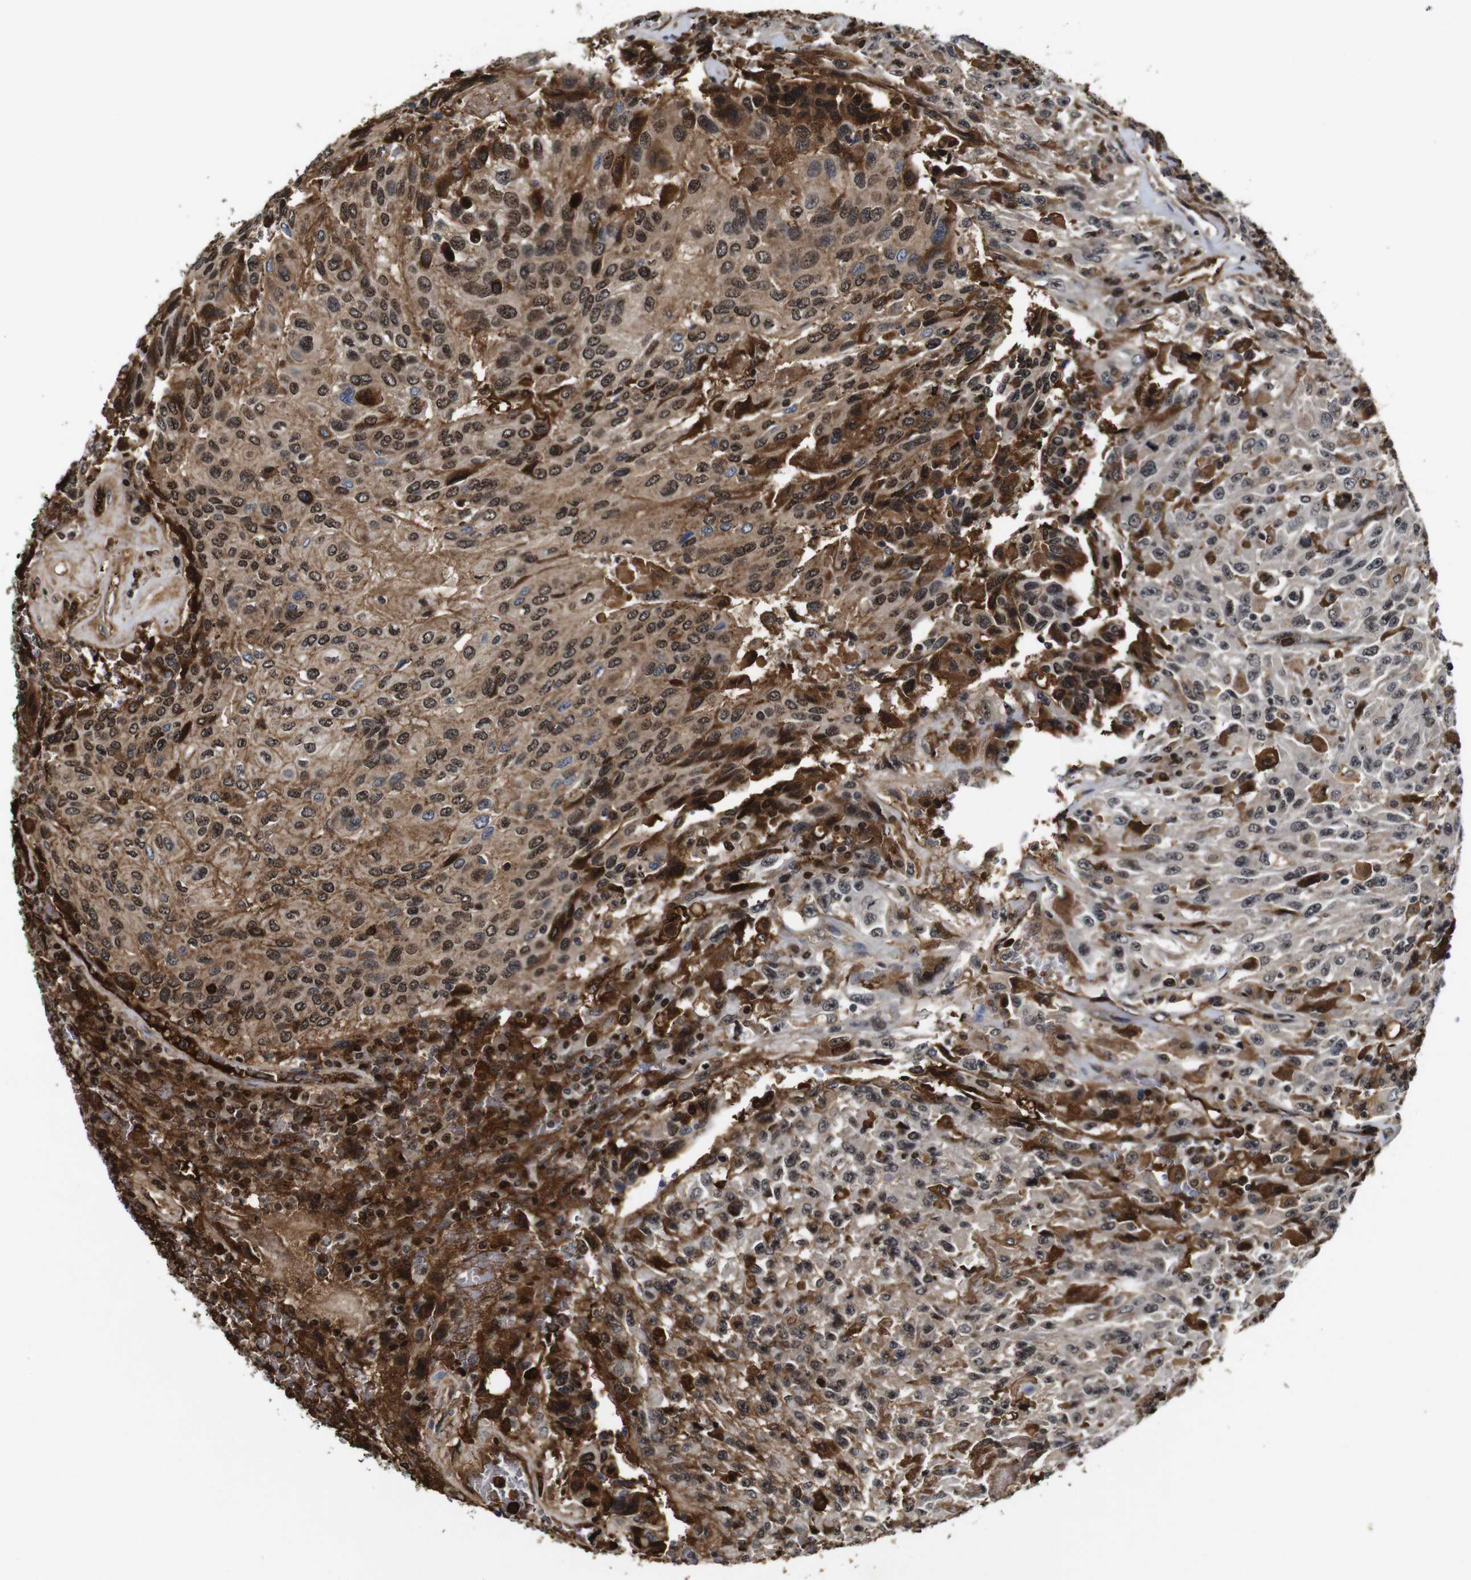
{"staining": {"intensity": "moderate", "quantity": "25%-75%", "location": "cytoplasmic/membranous,nuclear"}, "tissue": "urothelial cancer", "cell_type": "Tumor cells", "image_type": "cancer", "snomed": [{"axis": "morphology", "description": "Urothelial carcinoma, High grade"}, {"axis": "topography", "description": "Urinary bladder"}], "caption": "Human urothelial cancer stained with a brown dye demonstrates moderate cytoplasmic/membranous and nuclear positive expression in approximately 25%-75% of tumor cells.", "gene": "MYC", "patient": {"sex": "male", "age": 66}}